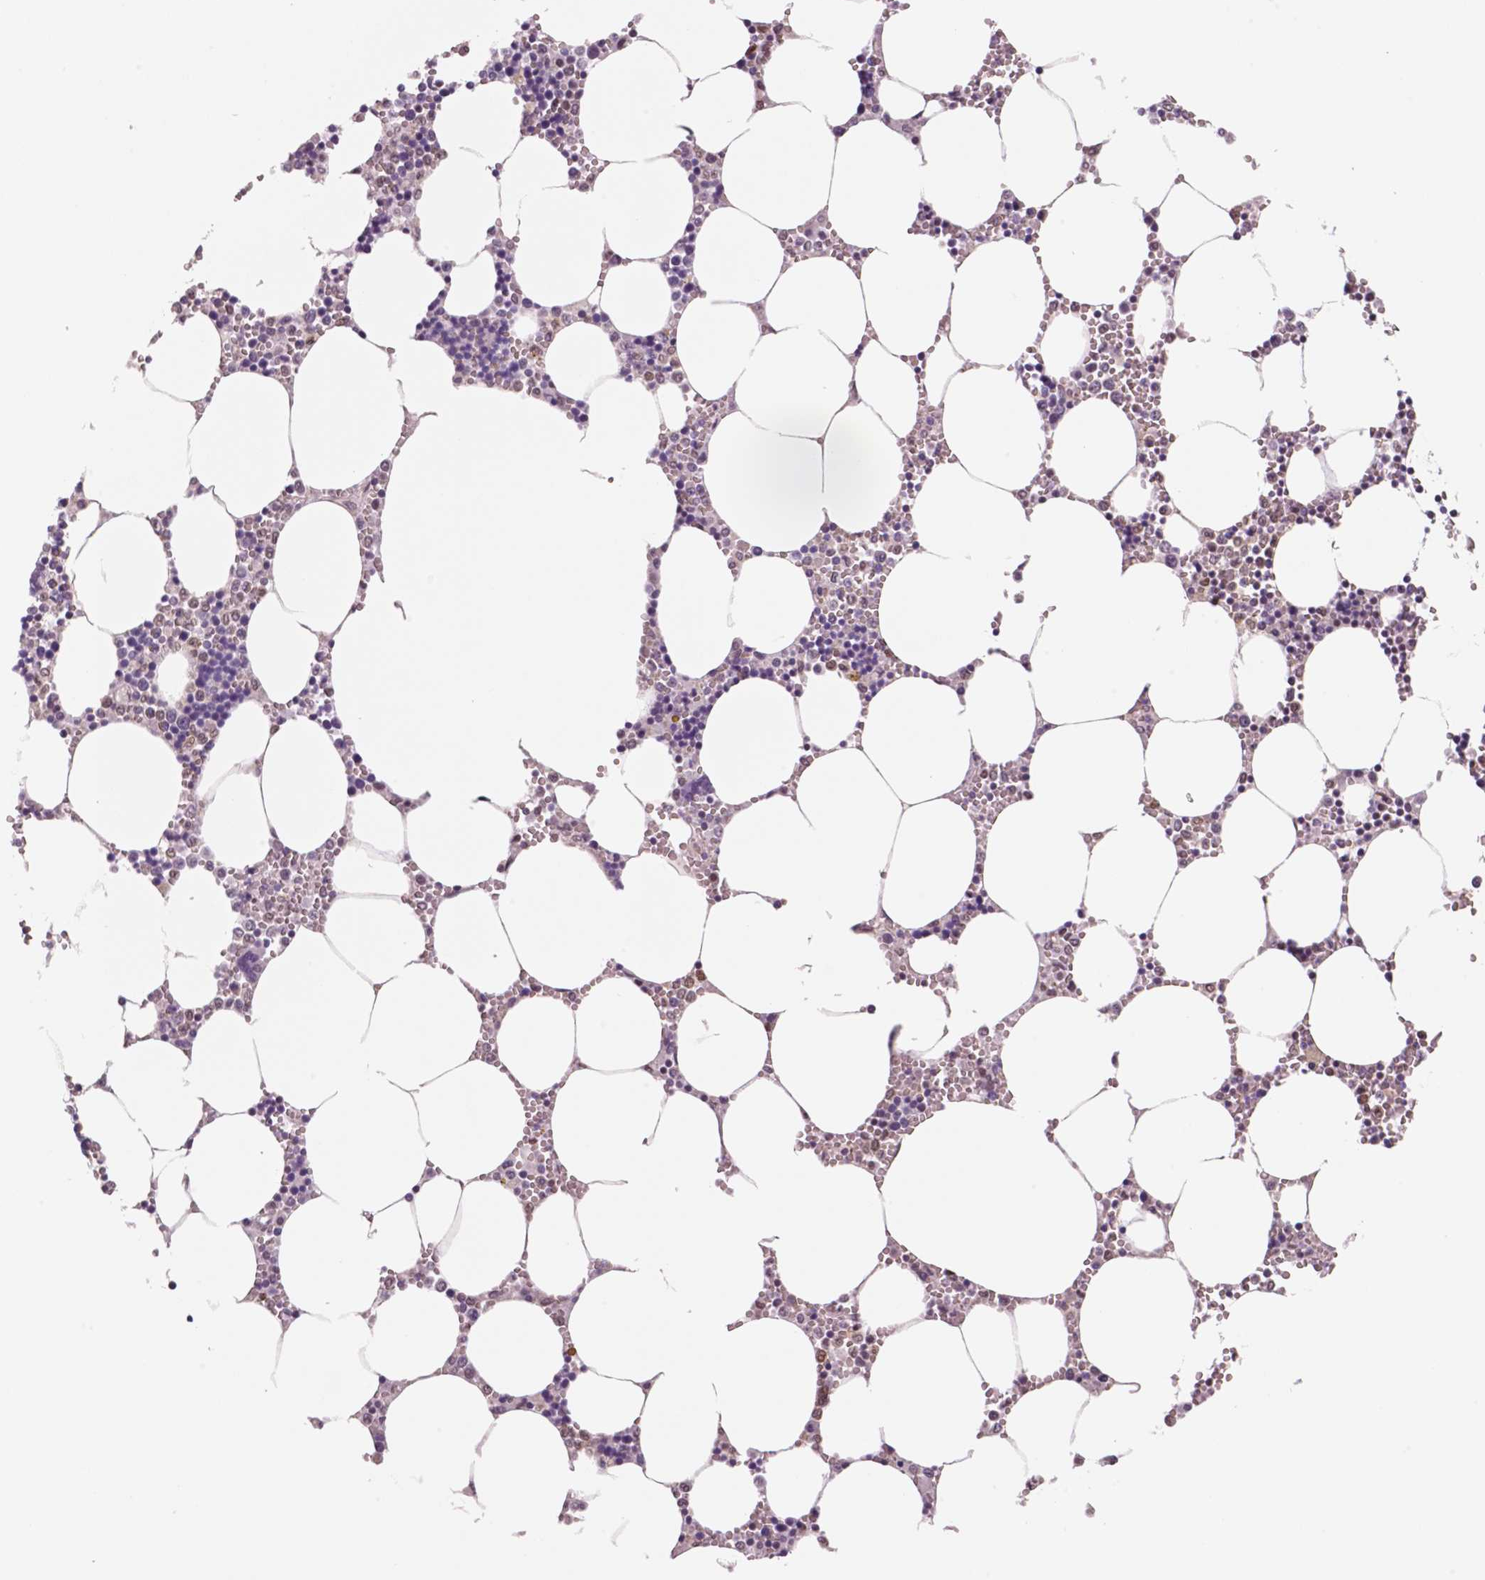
{"staining": {"intensity": "moderate", "quantity": "<25%", "location": "cytoplasmic/membranous,nuclear"}, "tissue": "bone marrow", "cell_type": "Hematopoietic cells", "image_type": "normal", "snomed": [{"axis": "morphology", "description": "Normal tissue, NOS"}, {"axis": "topography", "description": "Bone marrow"}], "caption": "A photomicrograph of human bone marrow stained for a protein displays moderate cytoplasmic/membranous,nuclear brown staining in hematopoietic cells. The protein of interest is stained brown, and the nuclei are stained in blue (DAB IHC with brightfield microscopy, high magnification).", "gene": "STAT3", "patient": {"sex": "male", "age": 54}}